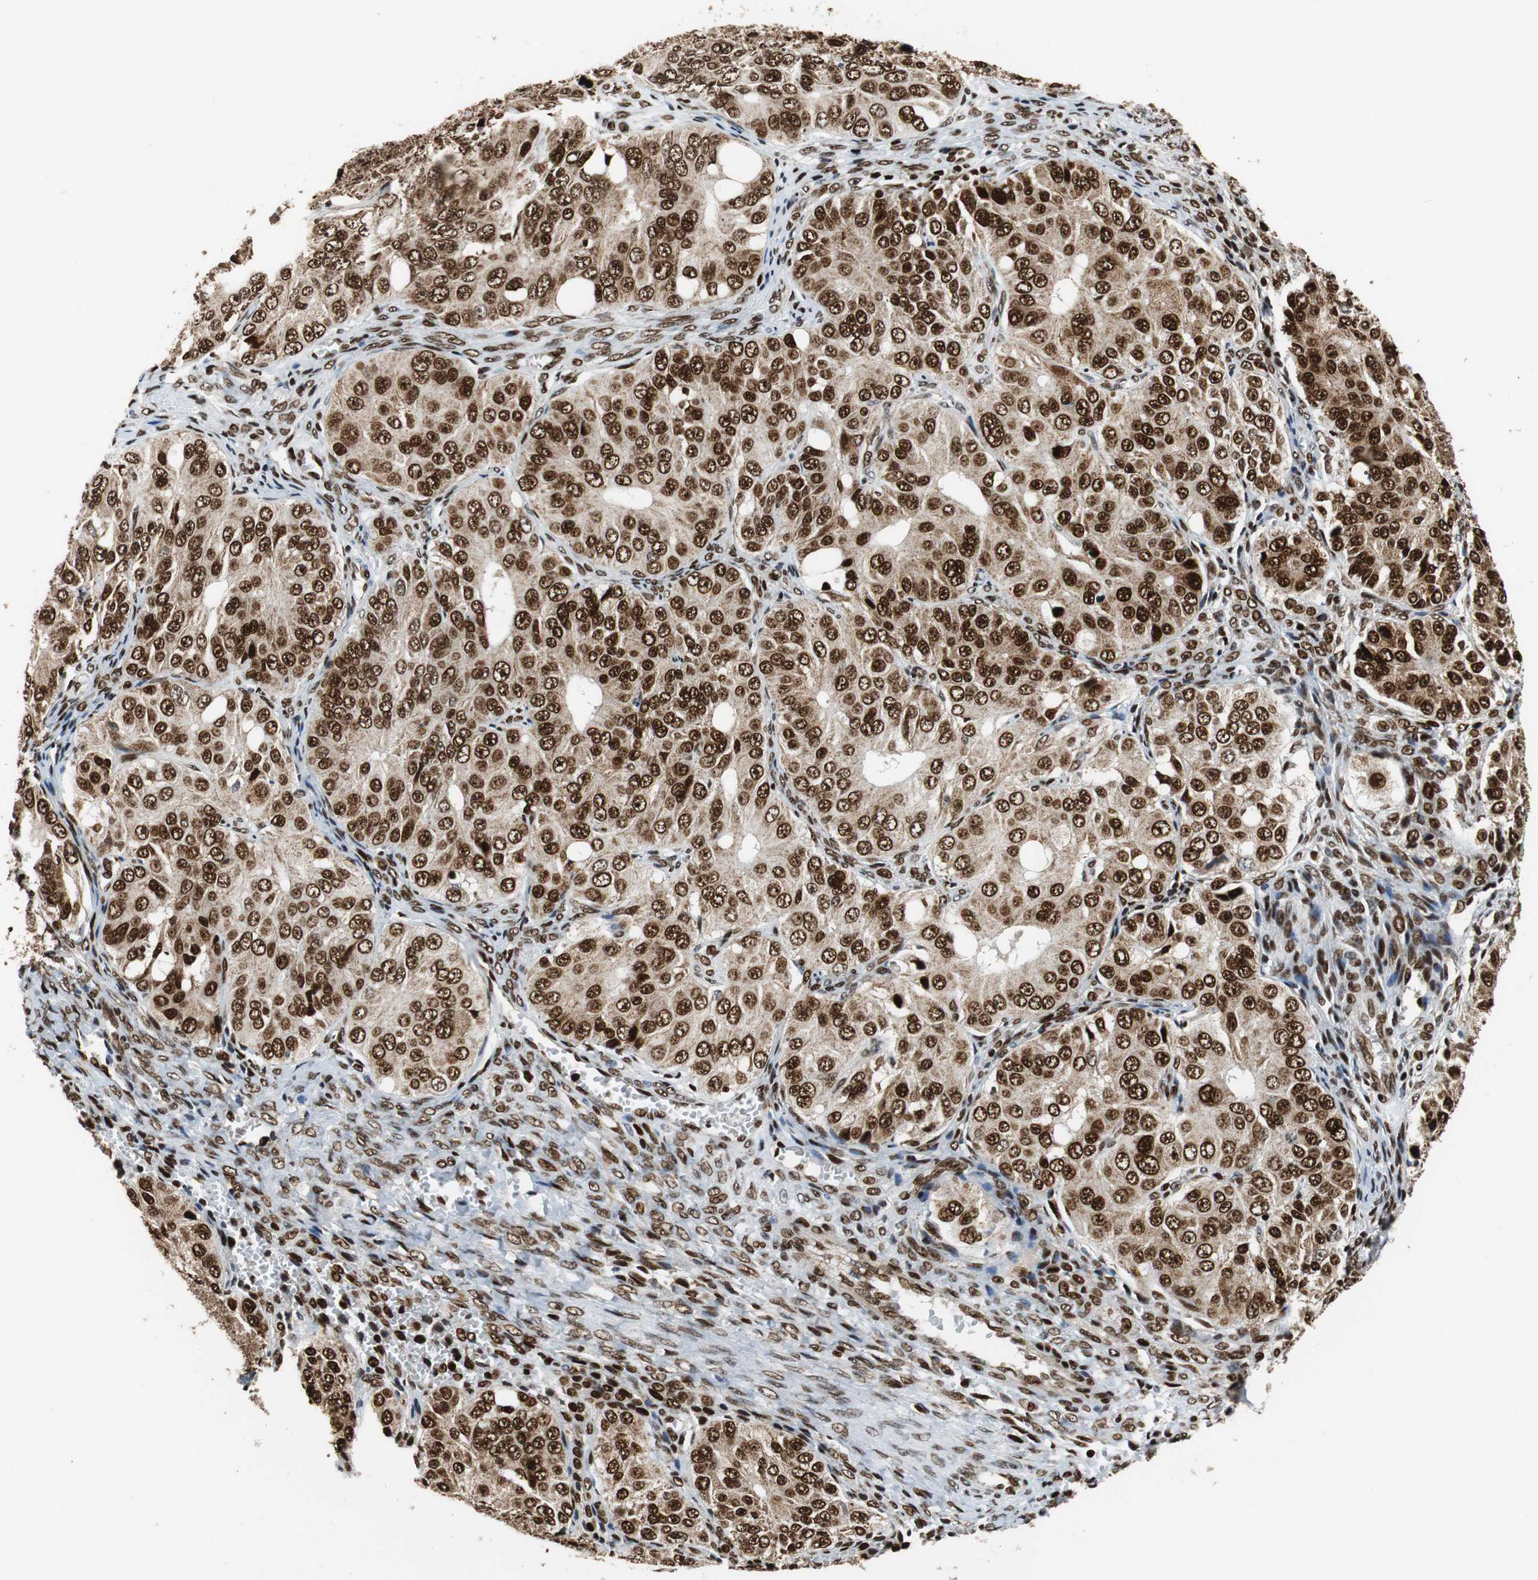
{"staining": {"intensity": "strong", "quantity": ">75%", "location": "nuclear"}, "tissue": "ovarian cancer", "cell_type": "Tumor cells", "image_type": "cancer", "snomed": [{"axis": "morphology", "description": "Carcinoma, endometroid"}, {"axis": "topography", "description": "Ovary"}], "caption": "Tumor cells exhibit strong nuclear expression in approximately >75% of cells in ovarian cancer.", "gene": "HDAC1", "patient": {"sex": "female", "age": 51}}